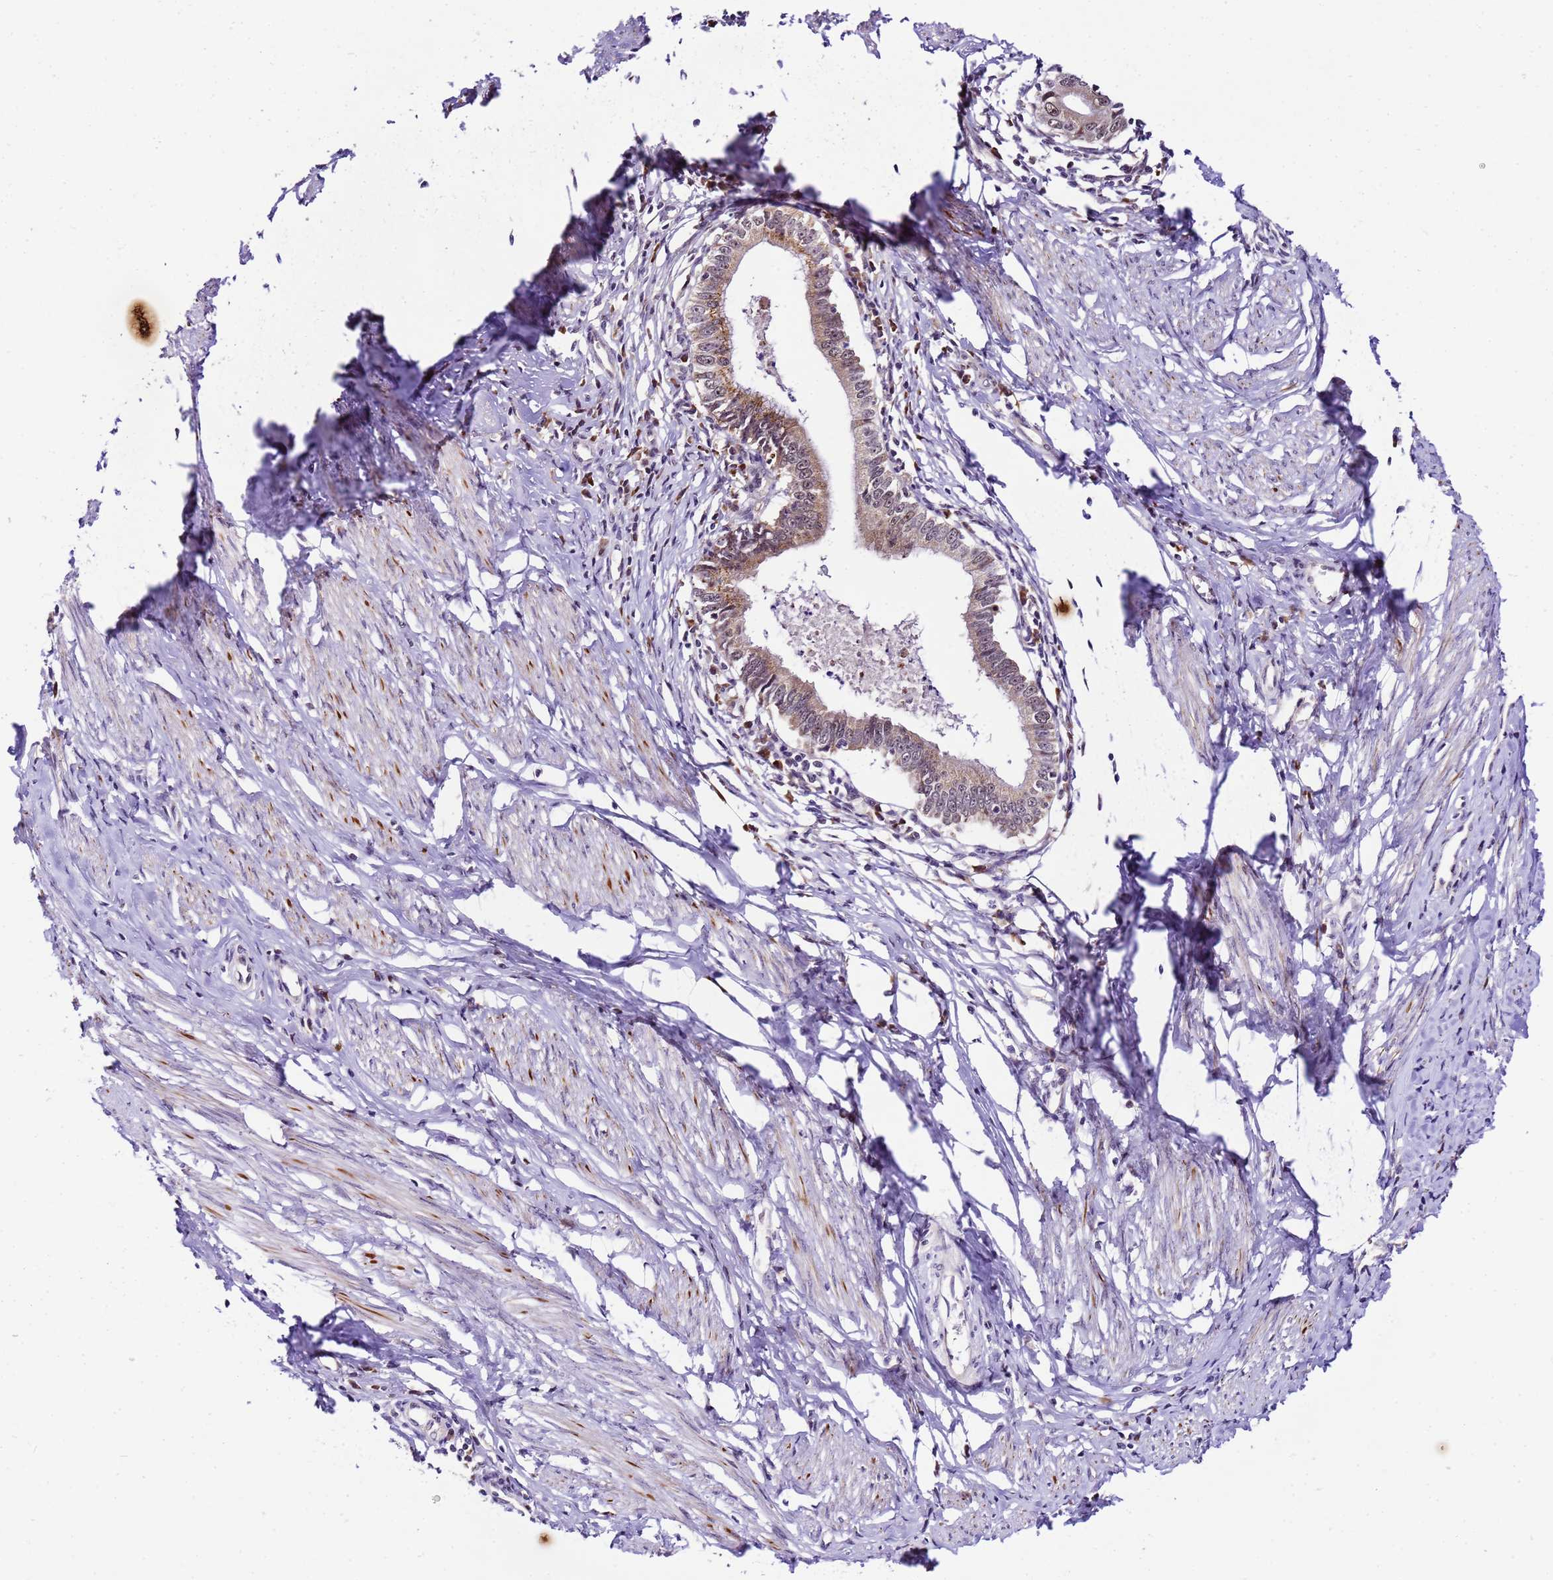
{"staining": {"intensity": "moderate", "quantity": "25%-75%", "location": "cytoplasmic/membranous"}, "tissue": "cervical cancer", "cell_type": "Tumor cells", "image_type": "cancer", "snomed": [{"axis": "morphology", "description": "Adenocarcinoma, NOS"}, {"axis": "topography", "description": "Cervix"}], "caption": "Immunohistochemistry (IHC) micrograph of neoplastic tissue: human cervical cancer stained using immunohistochemistry shows medium levels of moderate protein expression localized specifically in the cytoplasmic/membranous of tumor cells, appearing as a cytoplasmic/membranous brown color.", "gene": "SLX4IP", "patient": {"sex": "female", "age": 36}}